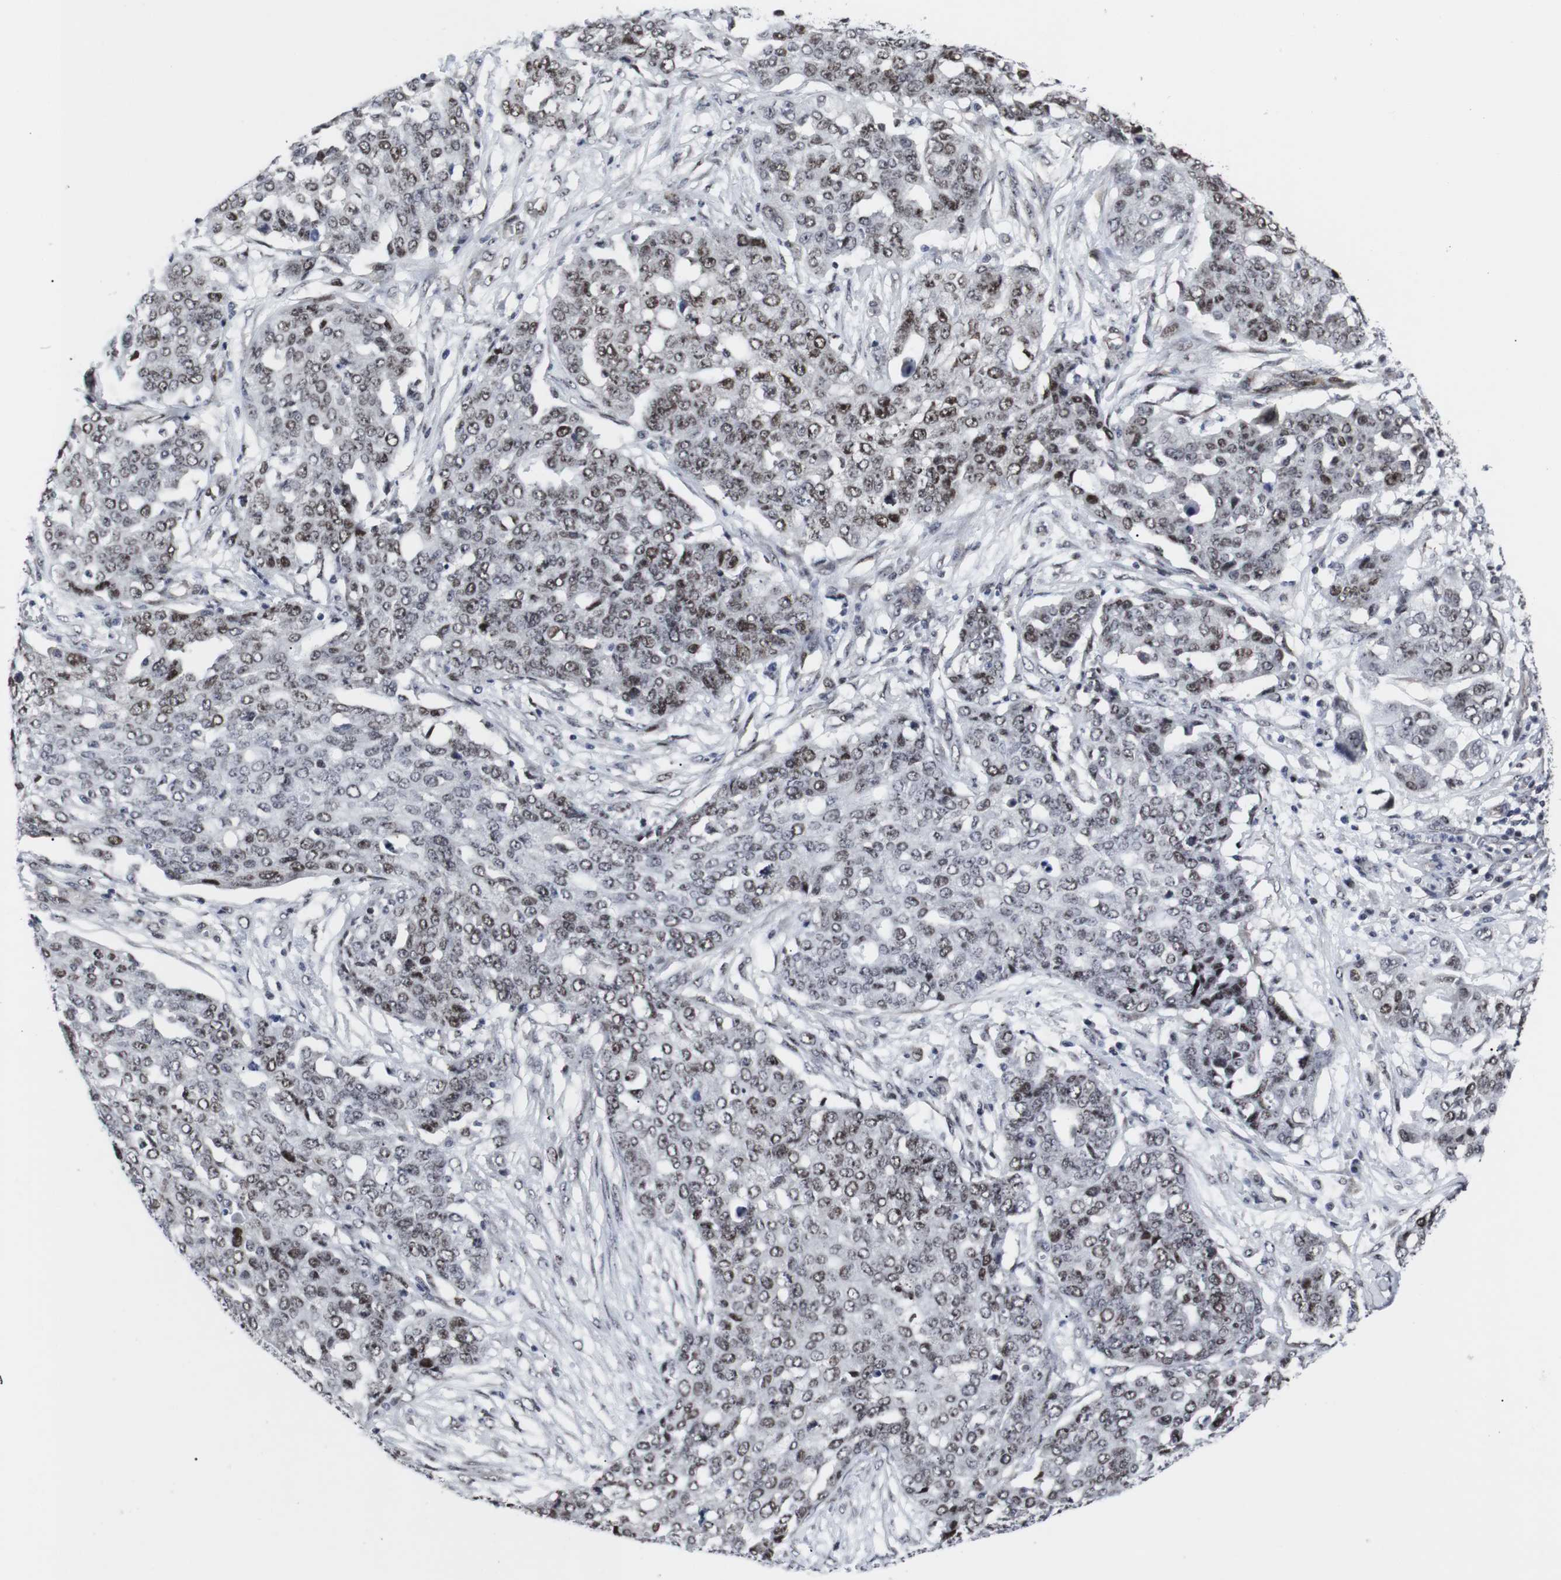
{"staining": {"intensity": "weak", "quantity": "25%-75%", "location": "nuclear"}, "tissue": "ovarian cancer", "cell_type": "Tumor cells", "image_type": "cancer", "snomed": [{"axis": "morphology", "description": "Cystadenocarcinoma, serous, NOS"}, {"axis": "topography", "description": "Soft tissue"}, {"axis": "topography", "description": "Ovary"}], "caption": "Protein expression analysis of human ovarian cancer reveals weak nuclear staining in approximately 25%-75% of tumor cells.", "gene": "MLH1", "patient": {"sex": "female", "age": 57}}